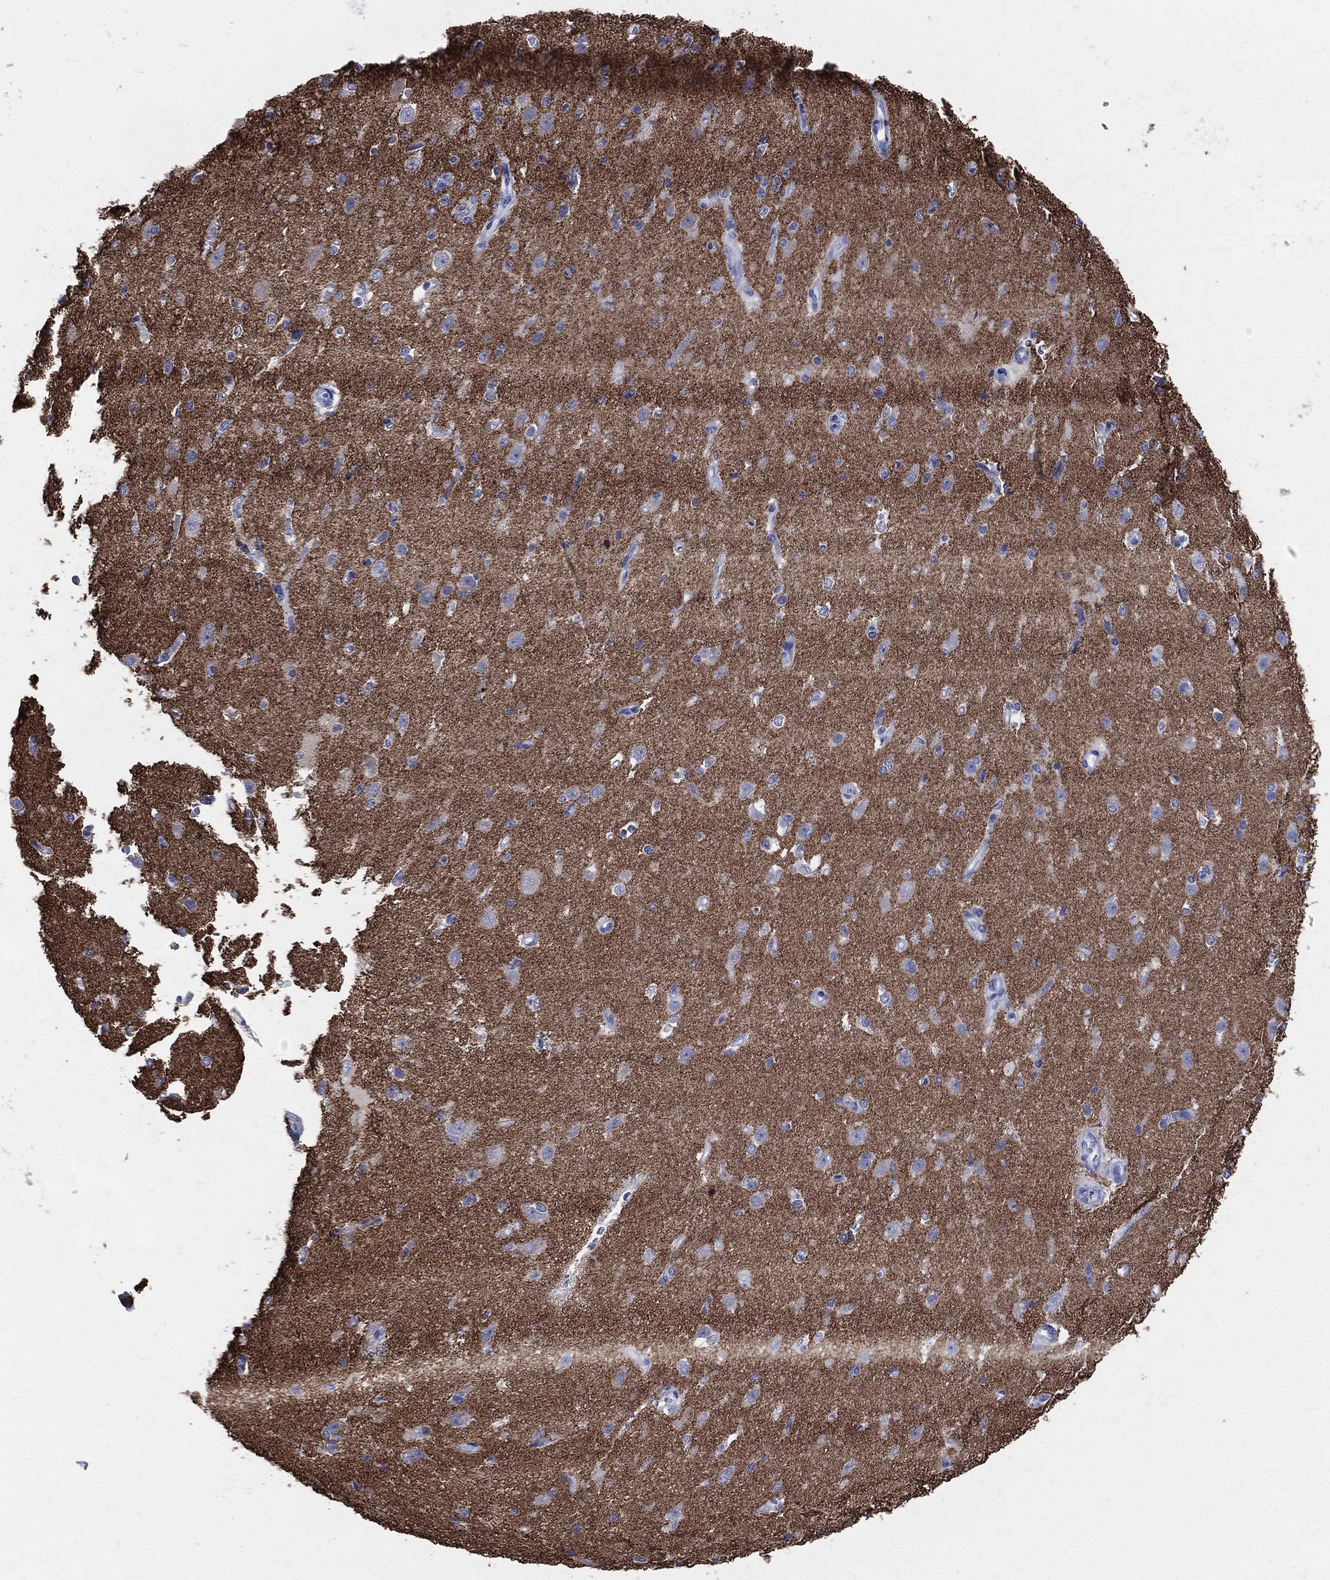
{"staining": {"intensity": "negative", "quantity": "none", "location": "none"}, "tissue": "cerebral cortex", "cell_type": "Endothelial cells", "image_type": "normal", "snomed": [{"axis": "morphology", "description": "Normal tissue, NOS"}, {"axis": "morphology", "description": "Inflammation, NOS"}, {"axis": "topography", "description": "Cerebral cortex"}], "caption": "Human cerebral cortex stained for a protein using immunohistochemistry (IHC) displays no expression in endothelial cells.", "gene": "SYP", "patient": {"sex": "male", "age": 6}}